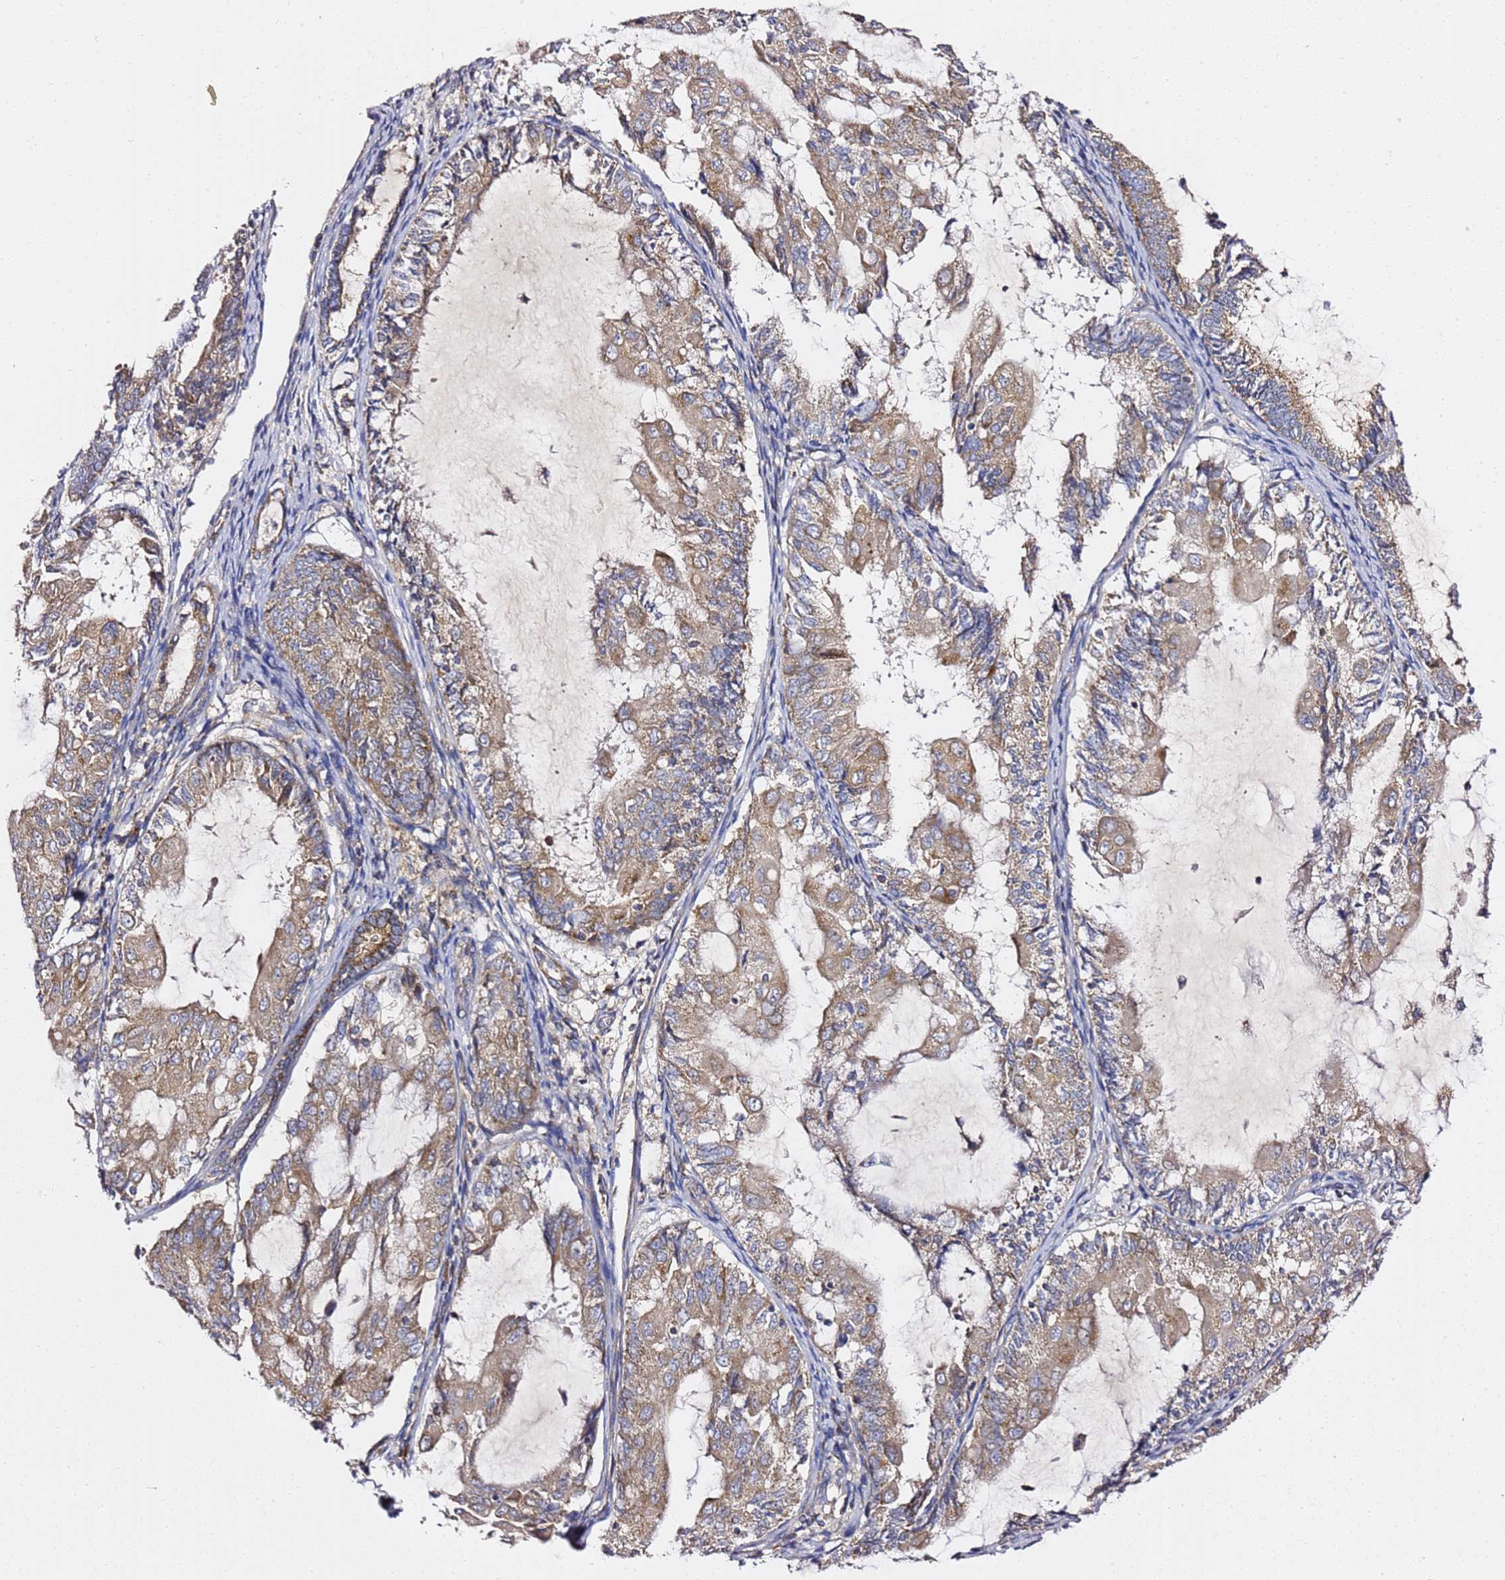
{"staining": {"intensity": "moderate", "quantity": "25%-75%", "location": "cytoplasmic/membranous"}, "tissue": "endometrial cancer", "cell_type": "Tumor cells", "image_type": "cancer", "snomed": [{"axis": "morphology", "description": "Adenocarcinoma, NOS"}, {"axis": "topography", "description": "Endometrium"}], "caption": "Immunohistochemical staining of endometrial cancer demonstrates medium levels of moderate cytoplasmic/membranous protein positivity in about 25%-75% of tumor cells.", "gene": "C19orf12", "patient": {"sex": "female", "age": 81}}